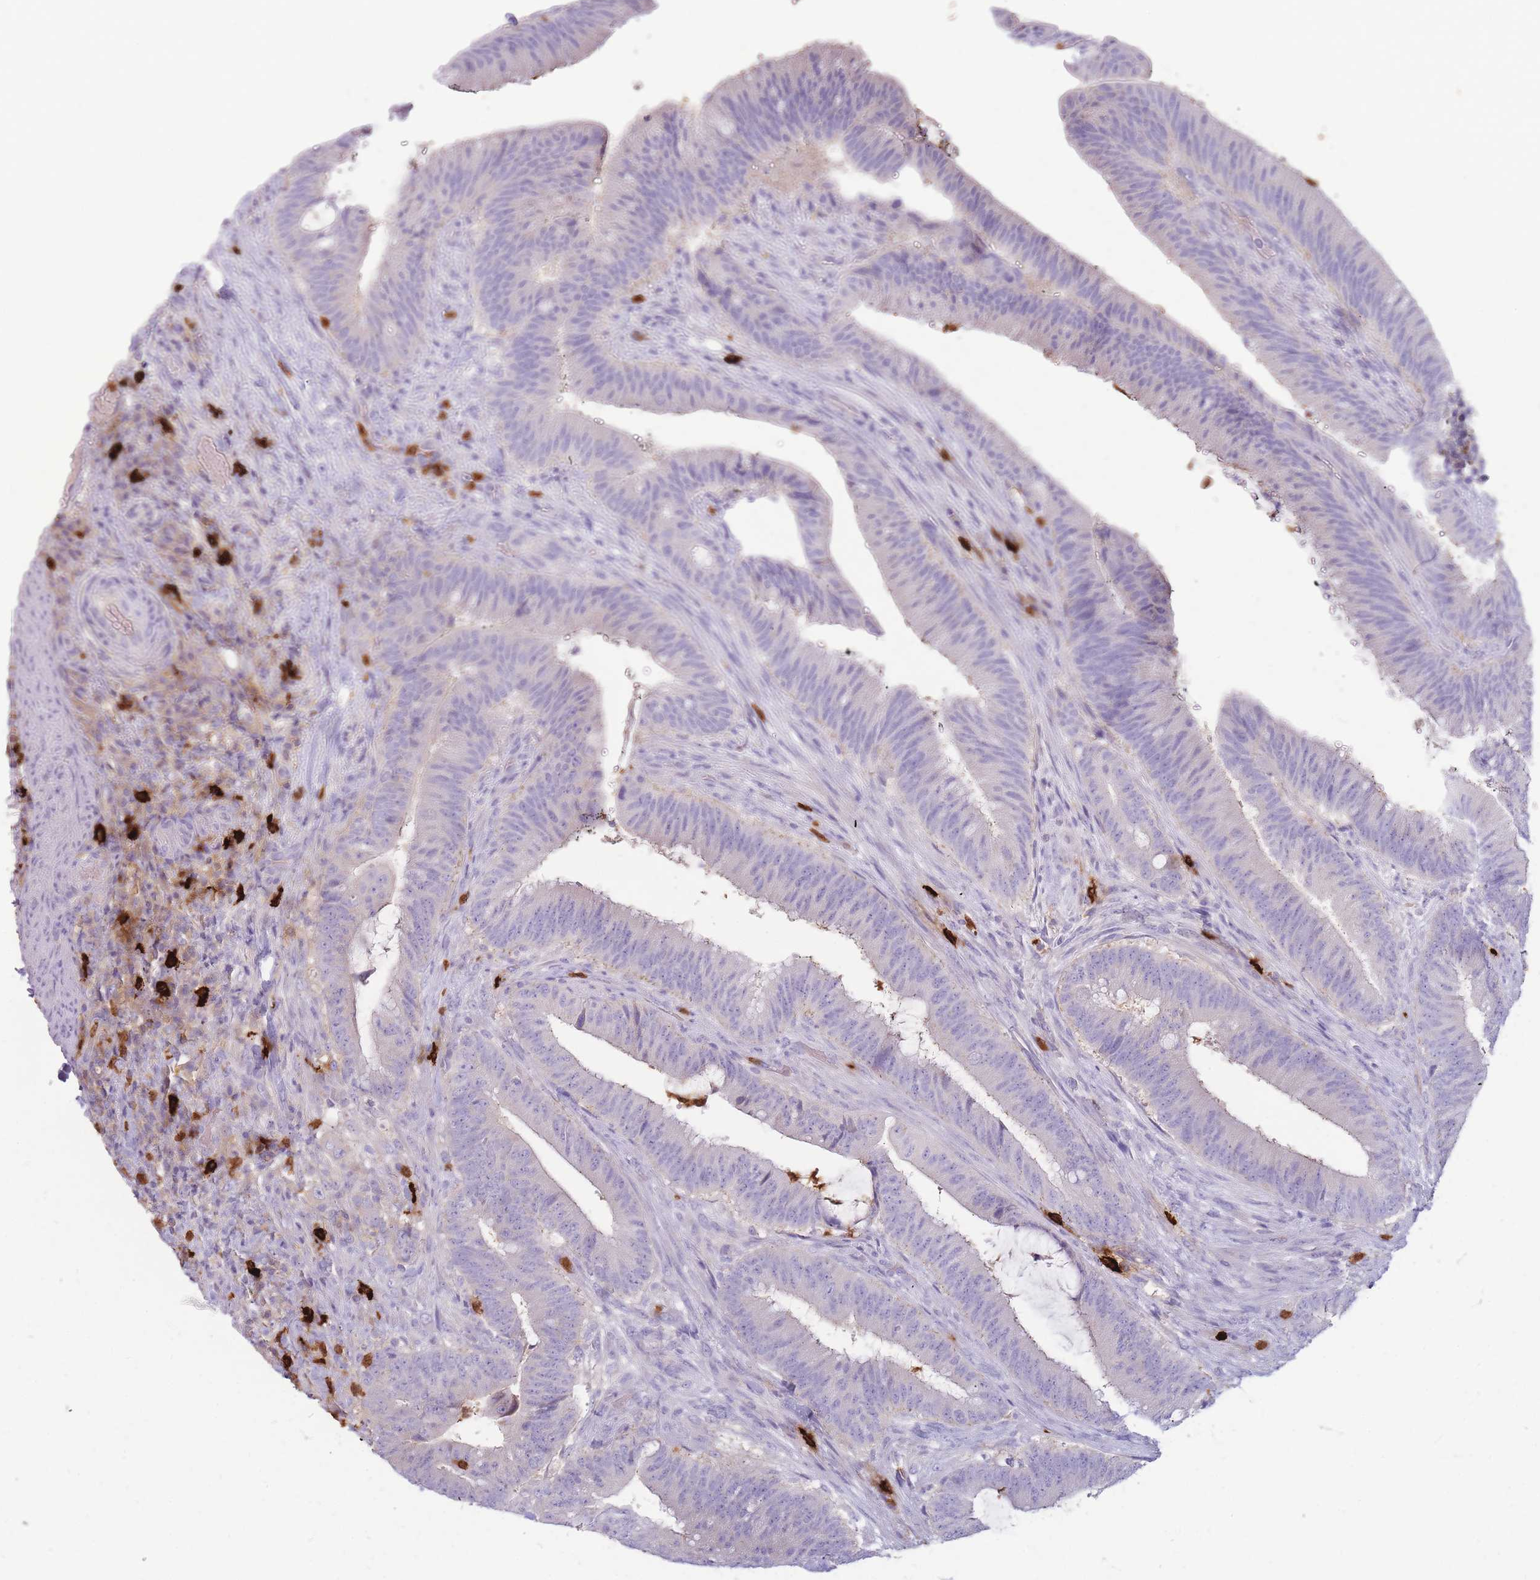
{"staining": {"intensity": "negative", "quantity": "none", "location": "none"}, "tissue": "colorectal cancer", "cell_type": "Tumor cells", "image_type": "cancer", "snomed": [{"axis": "morphology", "description": "Adenocarcinoma, NOS"}, {"axis": "topography", "description": "Colon"}], "caption": "Immunohistochemistry (IHC) of human colorectal cancer (adenocarcinoma) demonstrates no expression in tumor cells. (DAB (3,3'-diaminobenzidine) immunohistochemistry (IHC), high magnification).", "gene": "TPSAB1", "patient": {"sex": "female", "age": 43}}